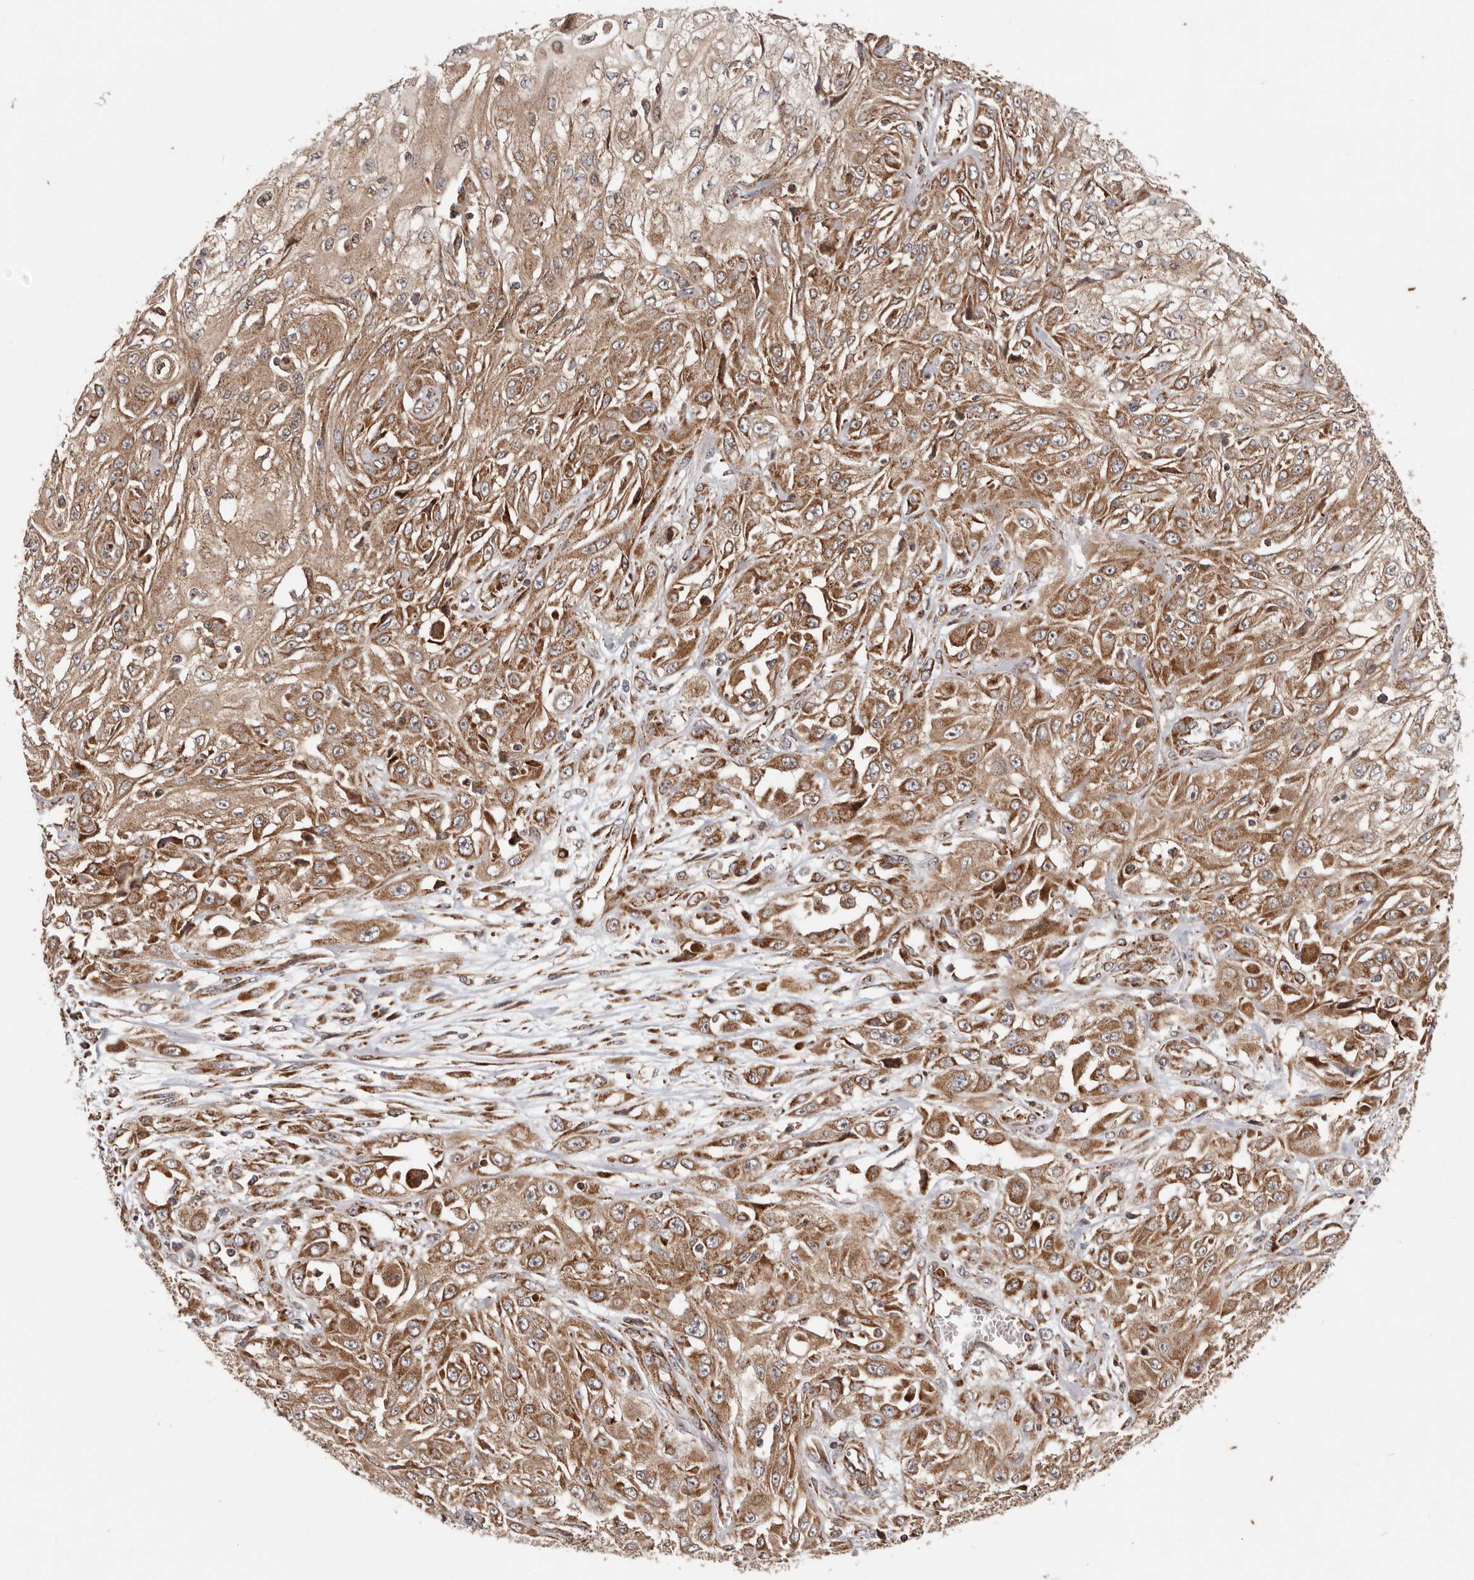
{"staining": {"intensity": "strong", "quantity": ">75%", "location": "cytoplasmic/membranous"}, "tissue": "skin cancer", "cell_type": "Tumor cells", "image_type": "cancer", "snomed": [{"axis": "morphology", "description": "Squamous cell carcinoma, NOS"}, {"axis": "morphology", "description": "Squamous cell carcinoma, metastatic, NOS"}, {"axis": "topography", "description": "Skin"}, {"axis": "topography", "description": "Lymph node"}], "caption": "Immunohistochemical staining of human skin cancer reveals high levels of strong cytoplasmic/membranous protein positivity in about >75% of tumor cells.", "gene": "MRPS10", "patient": {"sex": "male", "age": 75}}